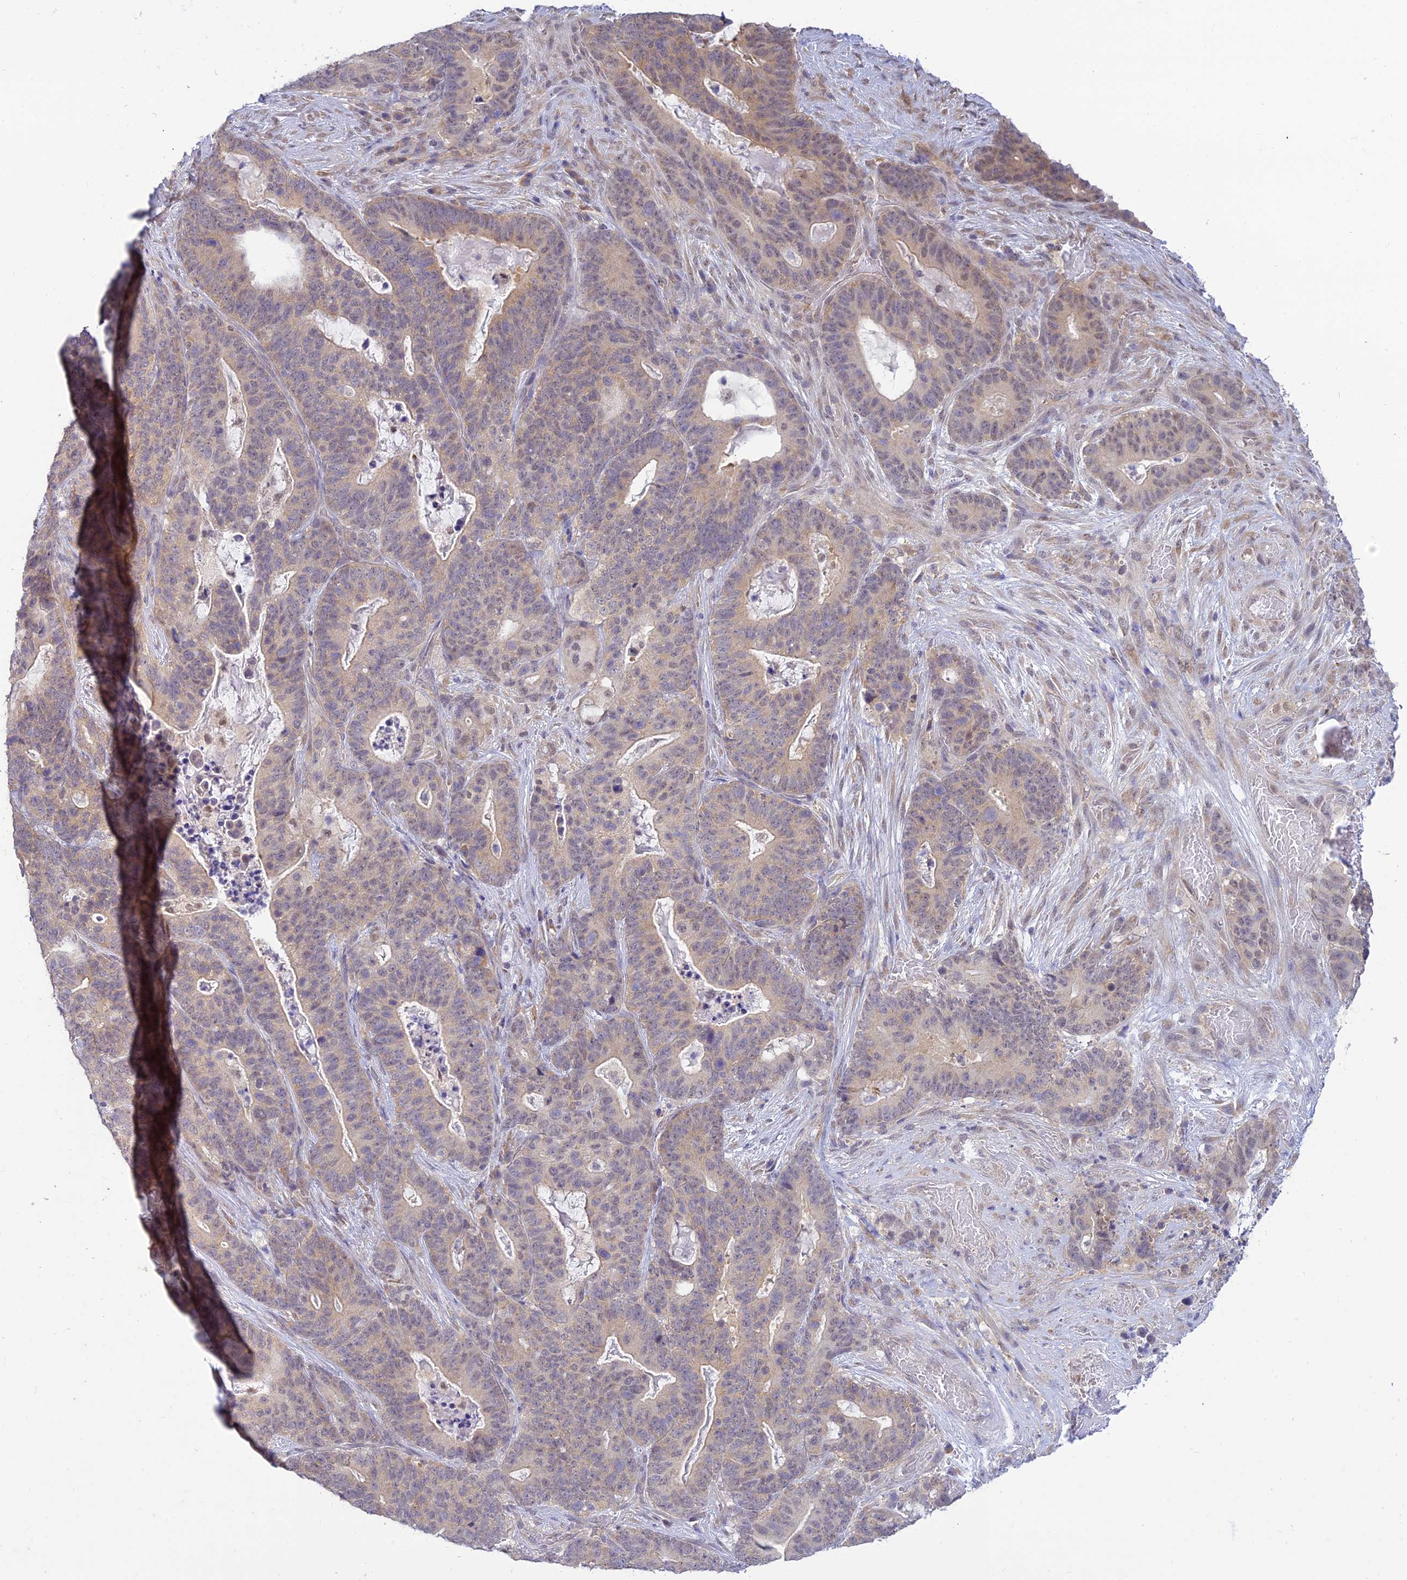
{"staining": {"intensity": "negative", "quantity": "none", "location": "none"}, "tissue": "stomach cancer", "cell_type": "Tumor cells", "image_type": "cancer", "snomed": [{"axis": "morphology", "description": "Normal tissue, NOS"}, {"axis": "morphology", "description": "Adenocarcinoma, NOS"}, {"axis": "topography", "description": "Stomach"}], "caption": "Human stomach cancer stained for a protein using immunohistochemistry (IHC) shows no positivity in tumor cells.", "gene": "SKIC8", "patient": {"sex": "female", "age": 64}}